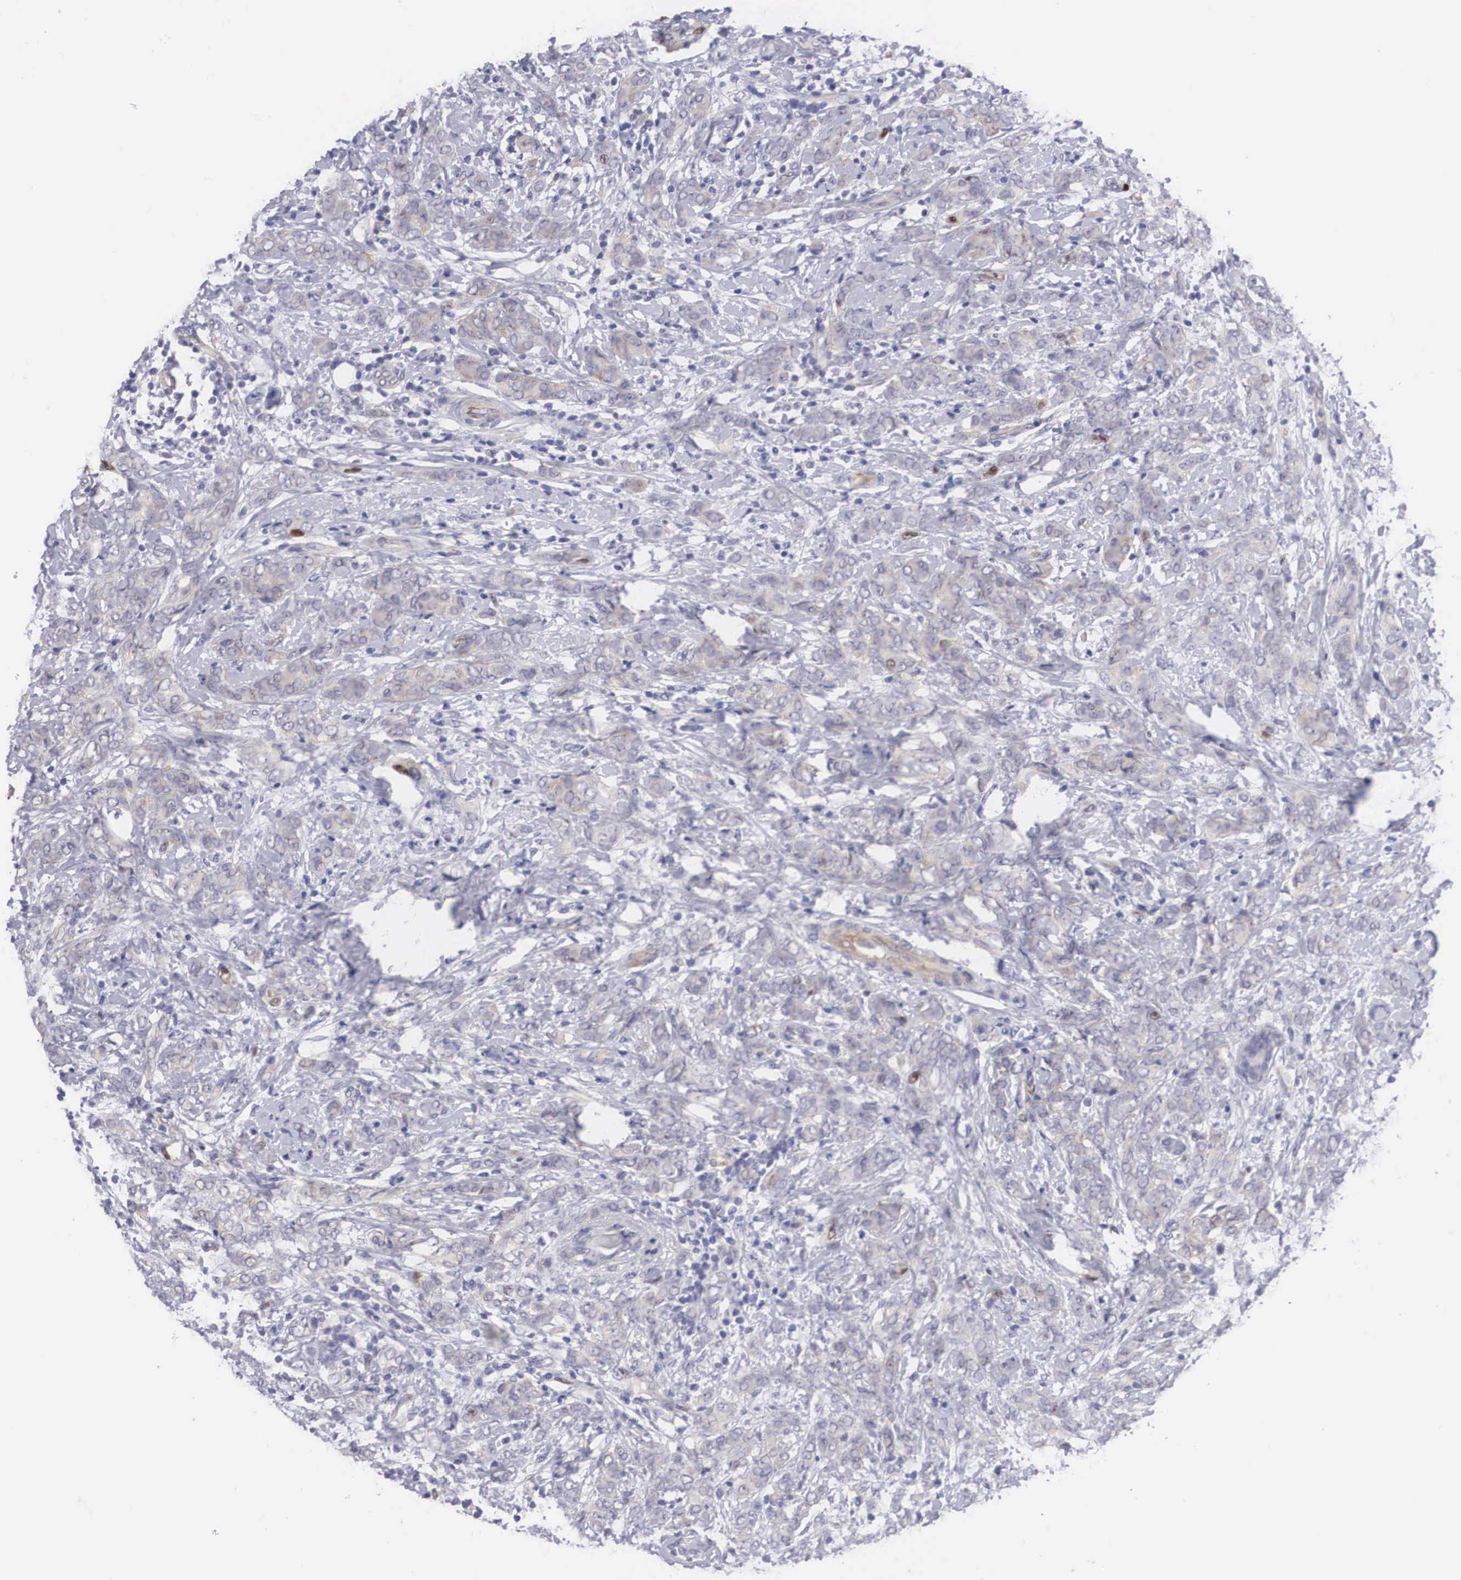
{"staining": {"intensity": "negative", "quantity": "none", "location": "none"}, "tissue": "breast cancer", "cell_type": "Tumor cells", "image_type": "cancer", "snomed": [{"axis": "morphology", "description": "Duct carcinoma"}, {"axis": "topography", "description": "Breast"}], "caption": "Tumor cells are negative for protein expression in human infiltrating ductal carcinoma (breast).", "gene": "MAST4", "patient": {"sex": "female", "age": 53}}